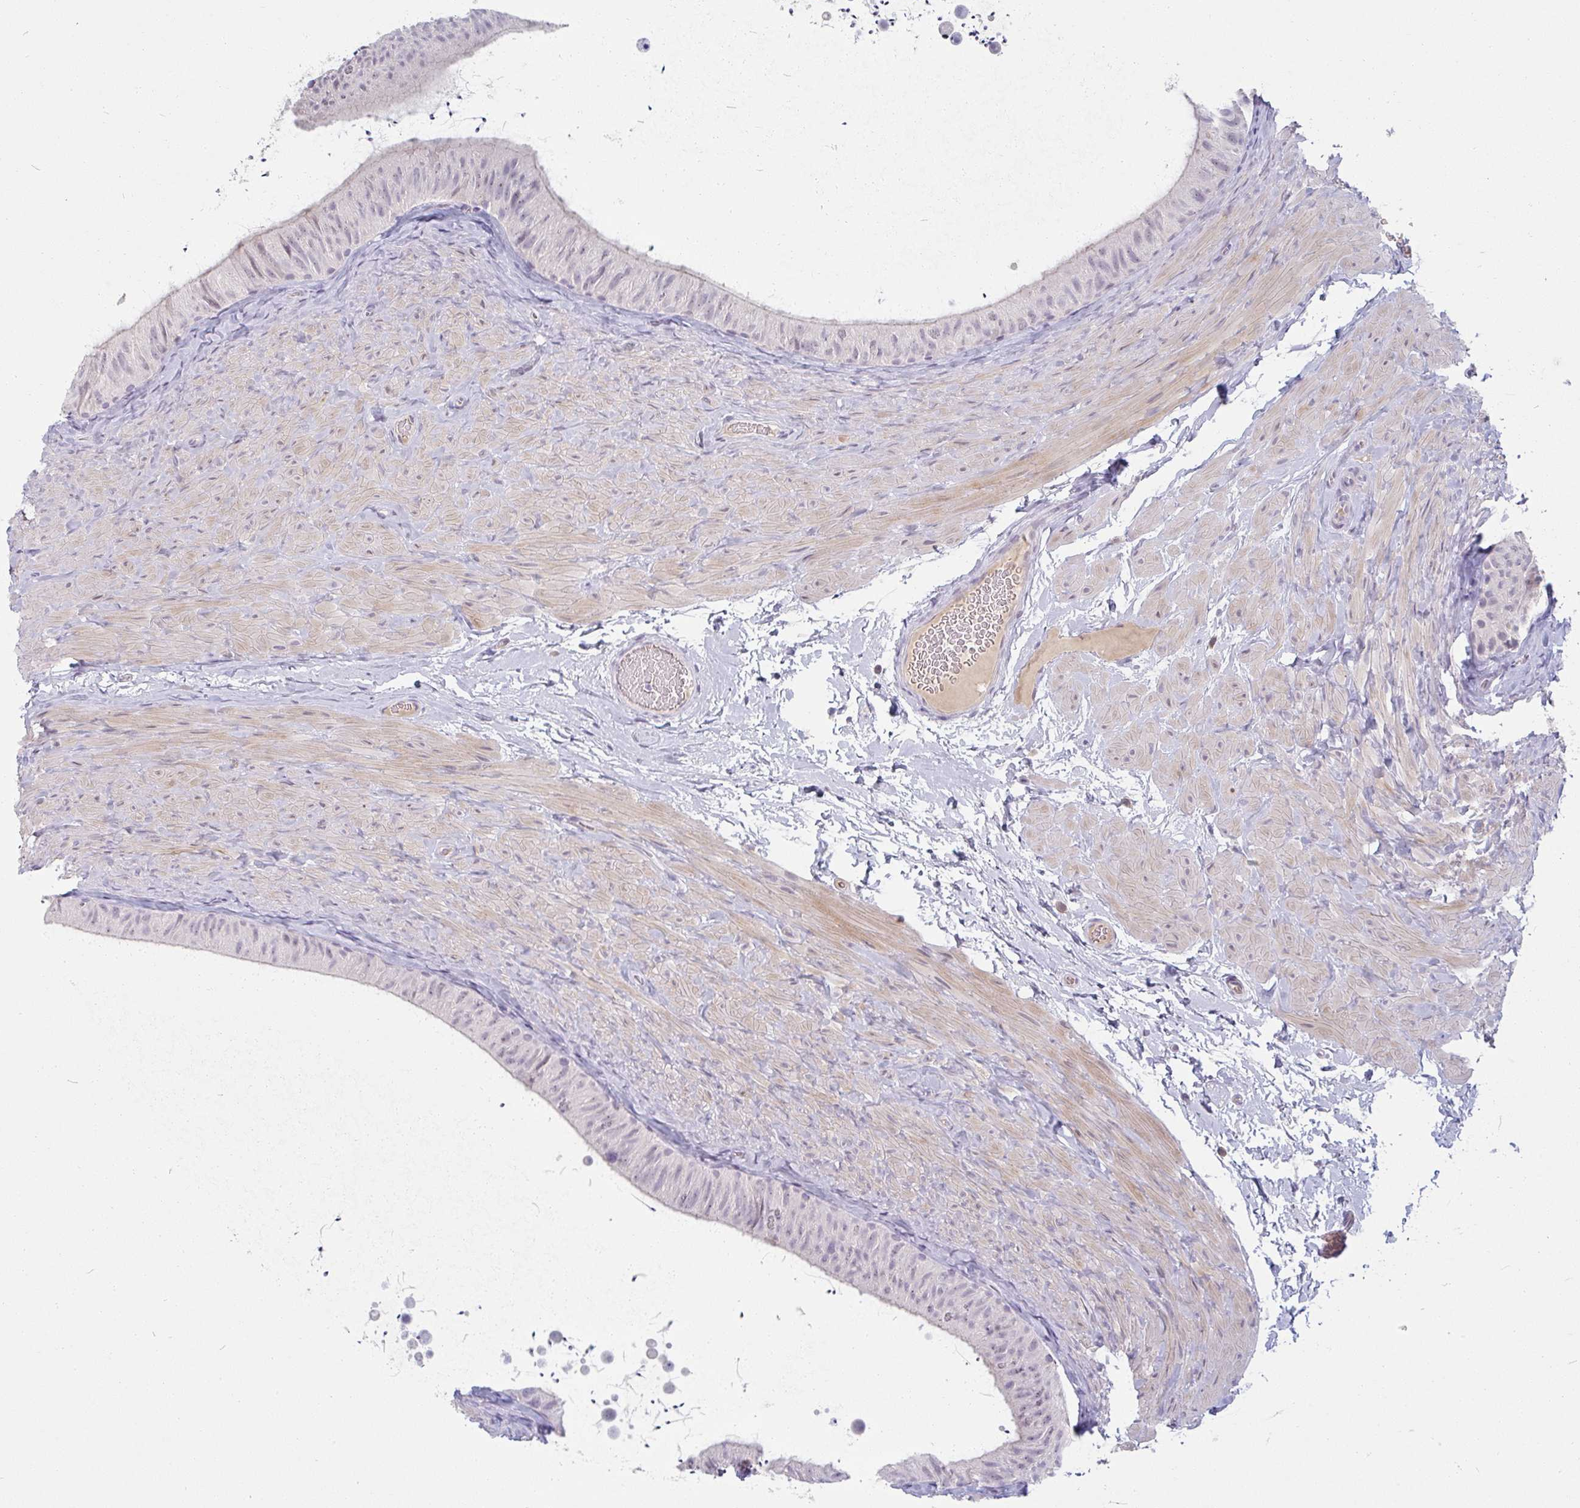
{"staining": {"intensity": "negative", "quantity": "none", "location": "none"}, "tissue": "epididymis", "cell_type": "Glandular cells", "image_type": "normal", "snomed": [{"axis": "morphology", "description": "Normal tissue, NOS"}, {"axis": "topography", "description": "Epididymis, spermatic cord, NOS"}, {"axis": "topography", "description": "Epididymis"}], "caption": "Immunohistochemistry histopathology image of unremarkable epididymis: epididymis stained with DAB (3,3'-diaminobenzidine) shows no significant protein positivity in glandular cells.", "gene": "PPFIA4", "patient": {"sex": "male", "age": 31}}